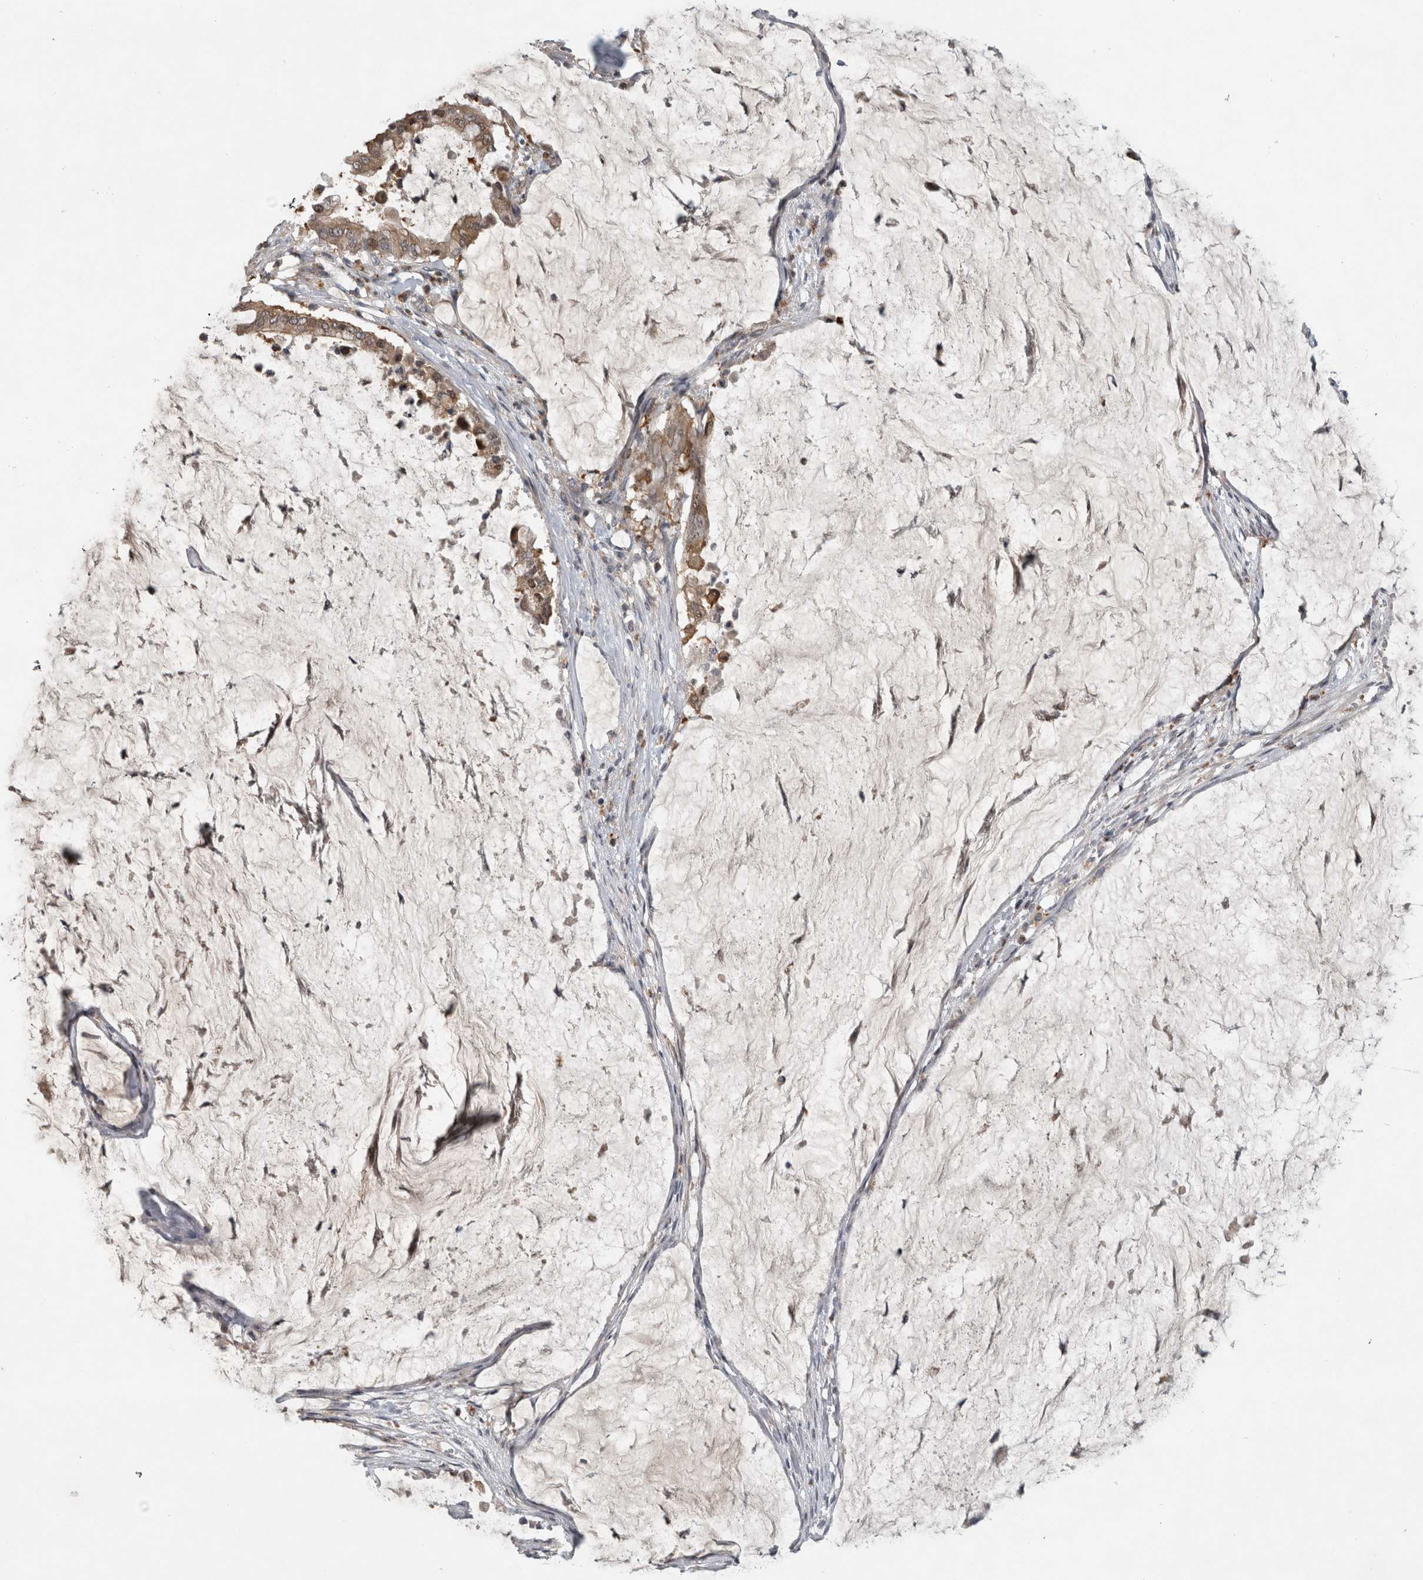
{"staining": {"intensity": "weak", "quantity": ">75%", "location": "cytoplasmic/membranous"}, "tissue": "pancreatic cancer", "cell_type": "Tumor cells", "image_type": "cancer", "snomed": [{"axis": "morphology", "description": "Adenocarcinoma, NOS"}, {"axis": "topography", "description": "Pancreas"}], "caption": "Protein analysis of pancreatic cancer (adenocarcinoma) tissue exhibits weak cytoplasmic/membranous staining in approximately >75% of tumor cells. The protein of interest is stained brown, and the nuclei are stained in blue (DAB (3,3'-diaminobenzidine) IHC with brightfield microscopy, high magnification).", "gene": "TRMT61B", "patient": {"sex": "male", "age": 41}}